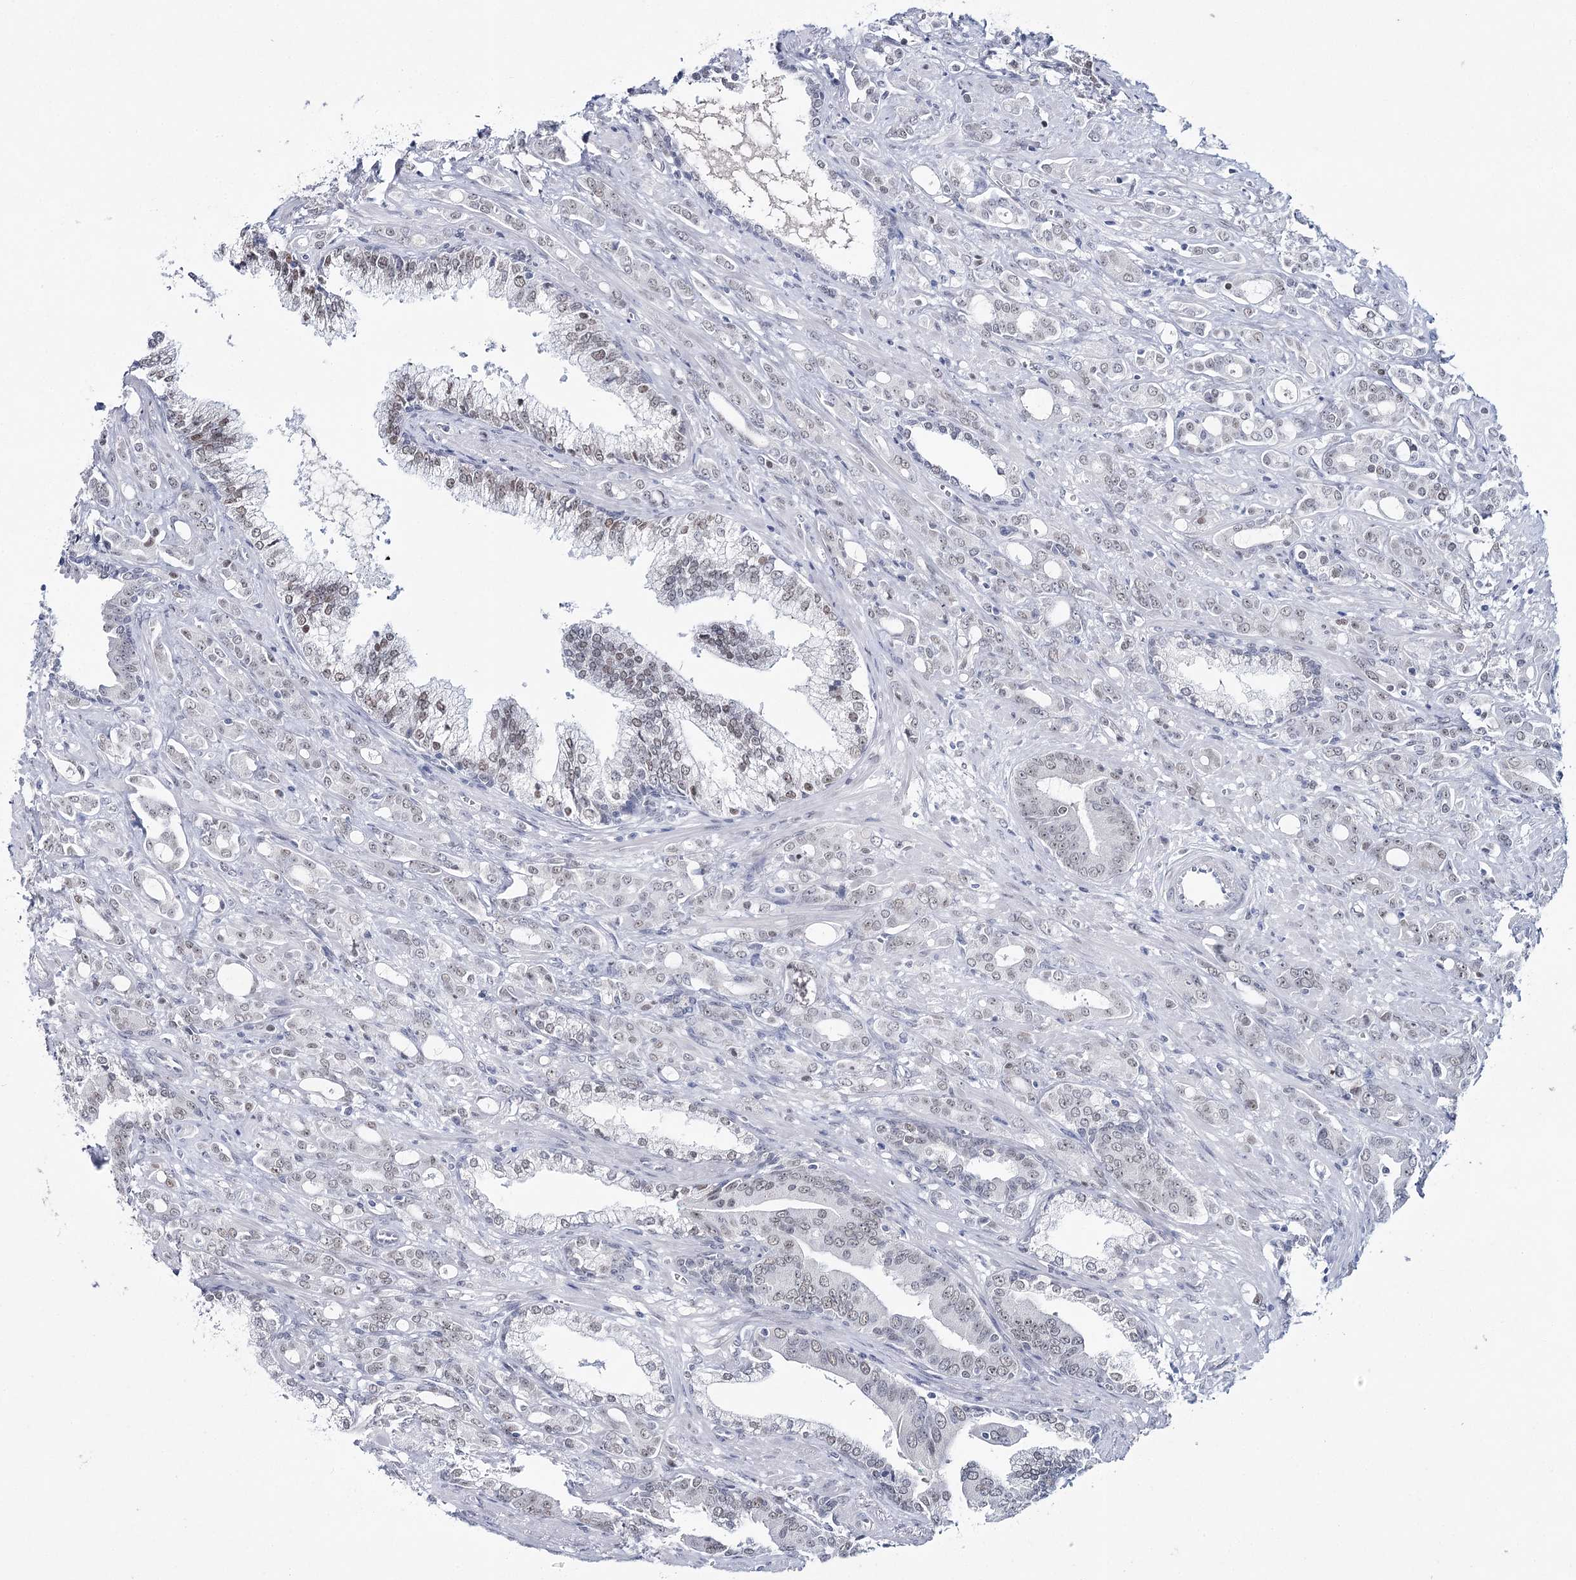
{"staining": {"intensity": "weak", "quantity": ">75%", "location": "nuclear"}, "tissue": "prostate cancer", "cell_type": "Tumor cells", "image_type": "cancer", "snomed": [{"axis": "morphology", "description": "Adenocarcinoma, High grade"}, {"axis": "topography", "description": "Prostate"}], "caption": "The immunohistochemical stain labels weak nuclear positivity in tumor cells of prostate high-grade adenocarcinoma tissue.", "gene": "ZC3H8", "patient": {"sex": "male", "age": 72}}